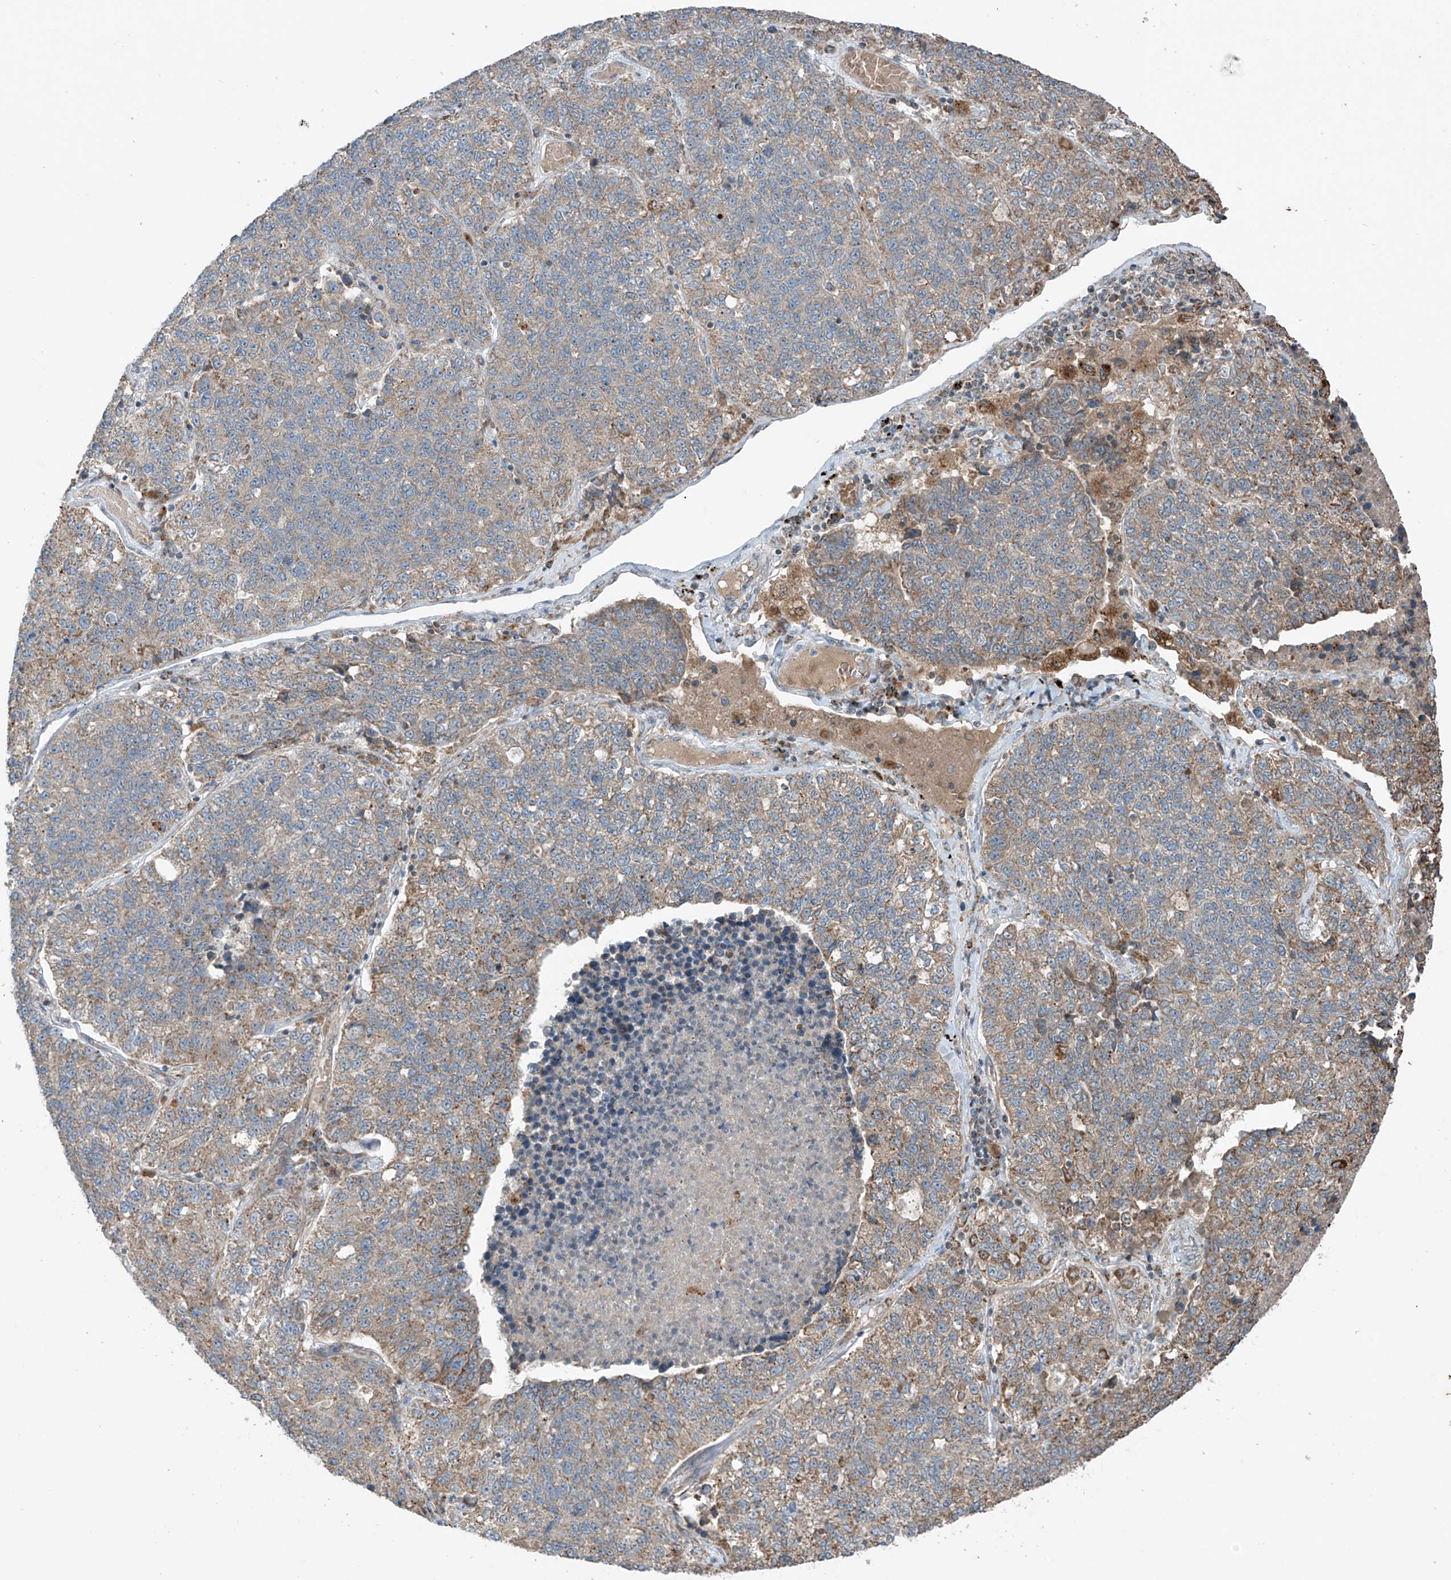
{"staining": {"intensity": "weak", "quantity": "25%-75%", "location": "cytoplasmic/membranous"}, "tissue": "lung cancer", "cell_type": "Tumor cells", "image_type": "cancer", "snomed": [{"axis": "morphology", "description": "Adenocarcinoma, NOS"}, {"axis": "topography", "description": "Lung"}], "caption": "Lung cancer was stained to show a protein in brown. There is low levels of weak cytoplasmic/membranous staining in approximately 25%-75% of tumor cells.", "gene": "SAMD3", "patient": {"sex": "male", "age": 49}}